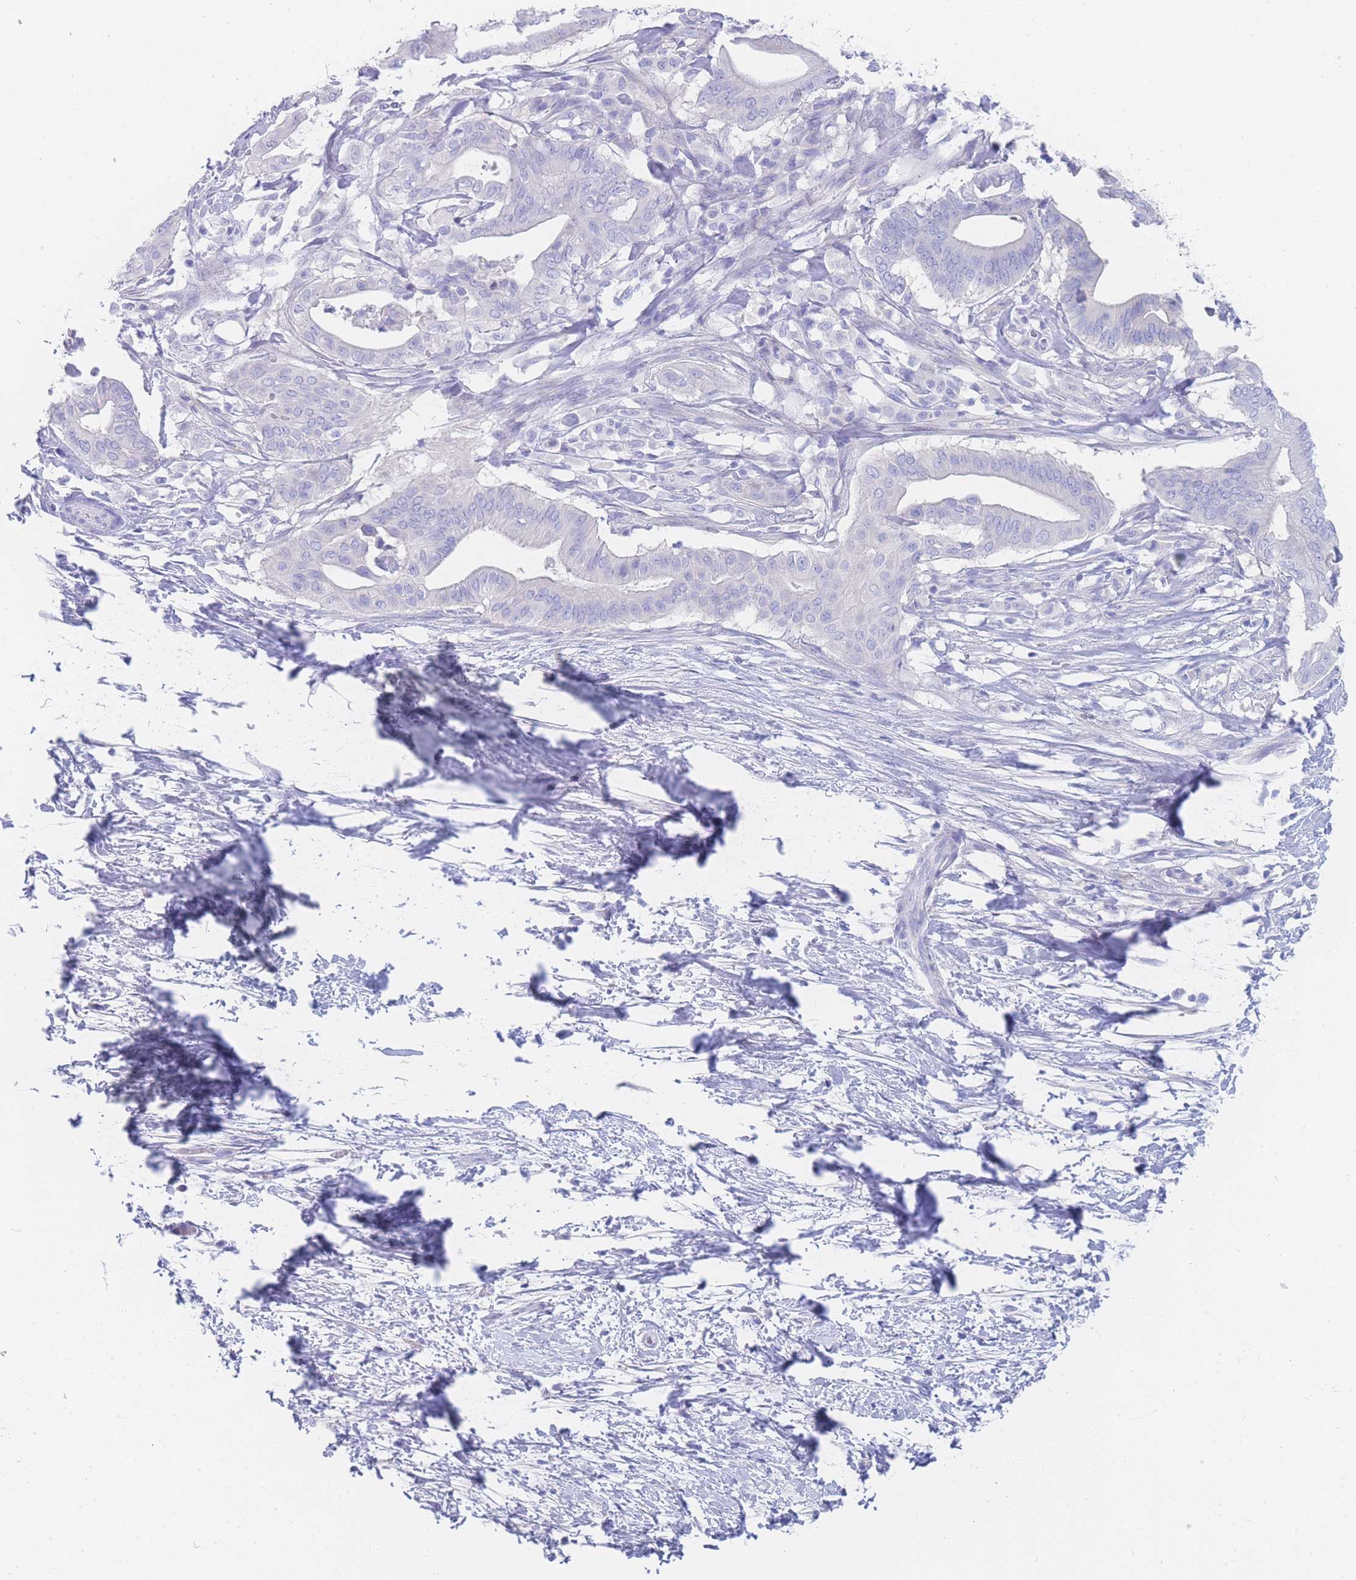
{"staining": {"intensity": "negative", "quantity": "none", "location": "none"}, "tissue": "pancreatic cancer", "cell_type": "Tumor cells", "image_type": "cancer", "snomed": [{"axis": "morphology", "description": "Adenocarcinoma, NOS"}, {"axis": "topography", "description": "Pancreas"}], "caption": "The IHC image has no significant positivity in tumor cells of pancreatic adenocarcinoma tissue.", "gene": "LZTFL1", "patient": {"sex": "male", "age": 68}}